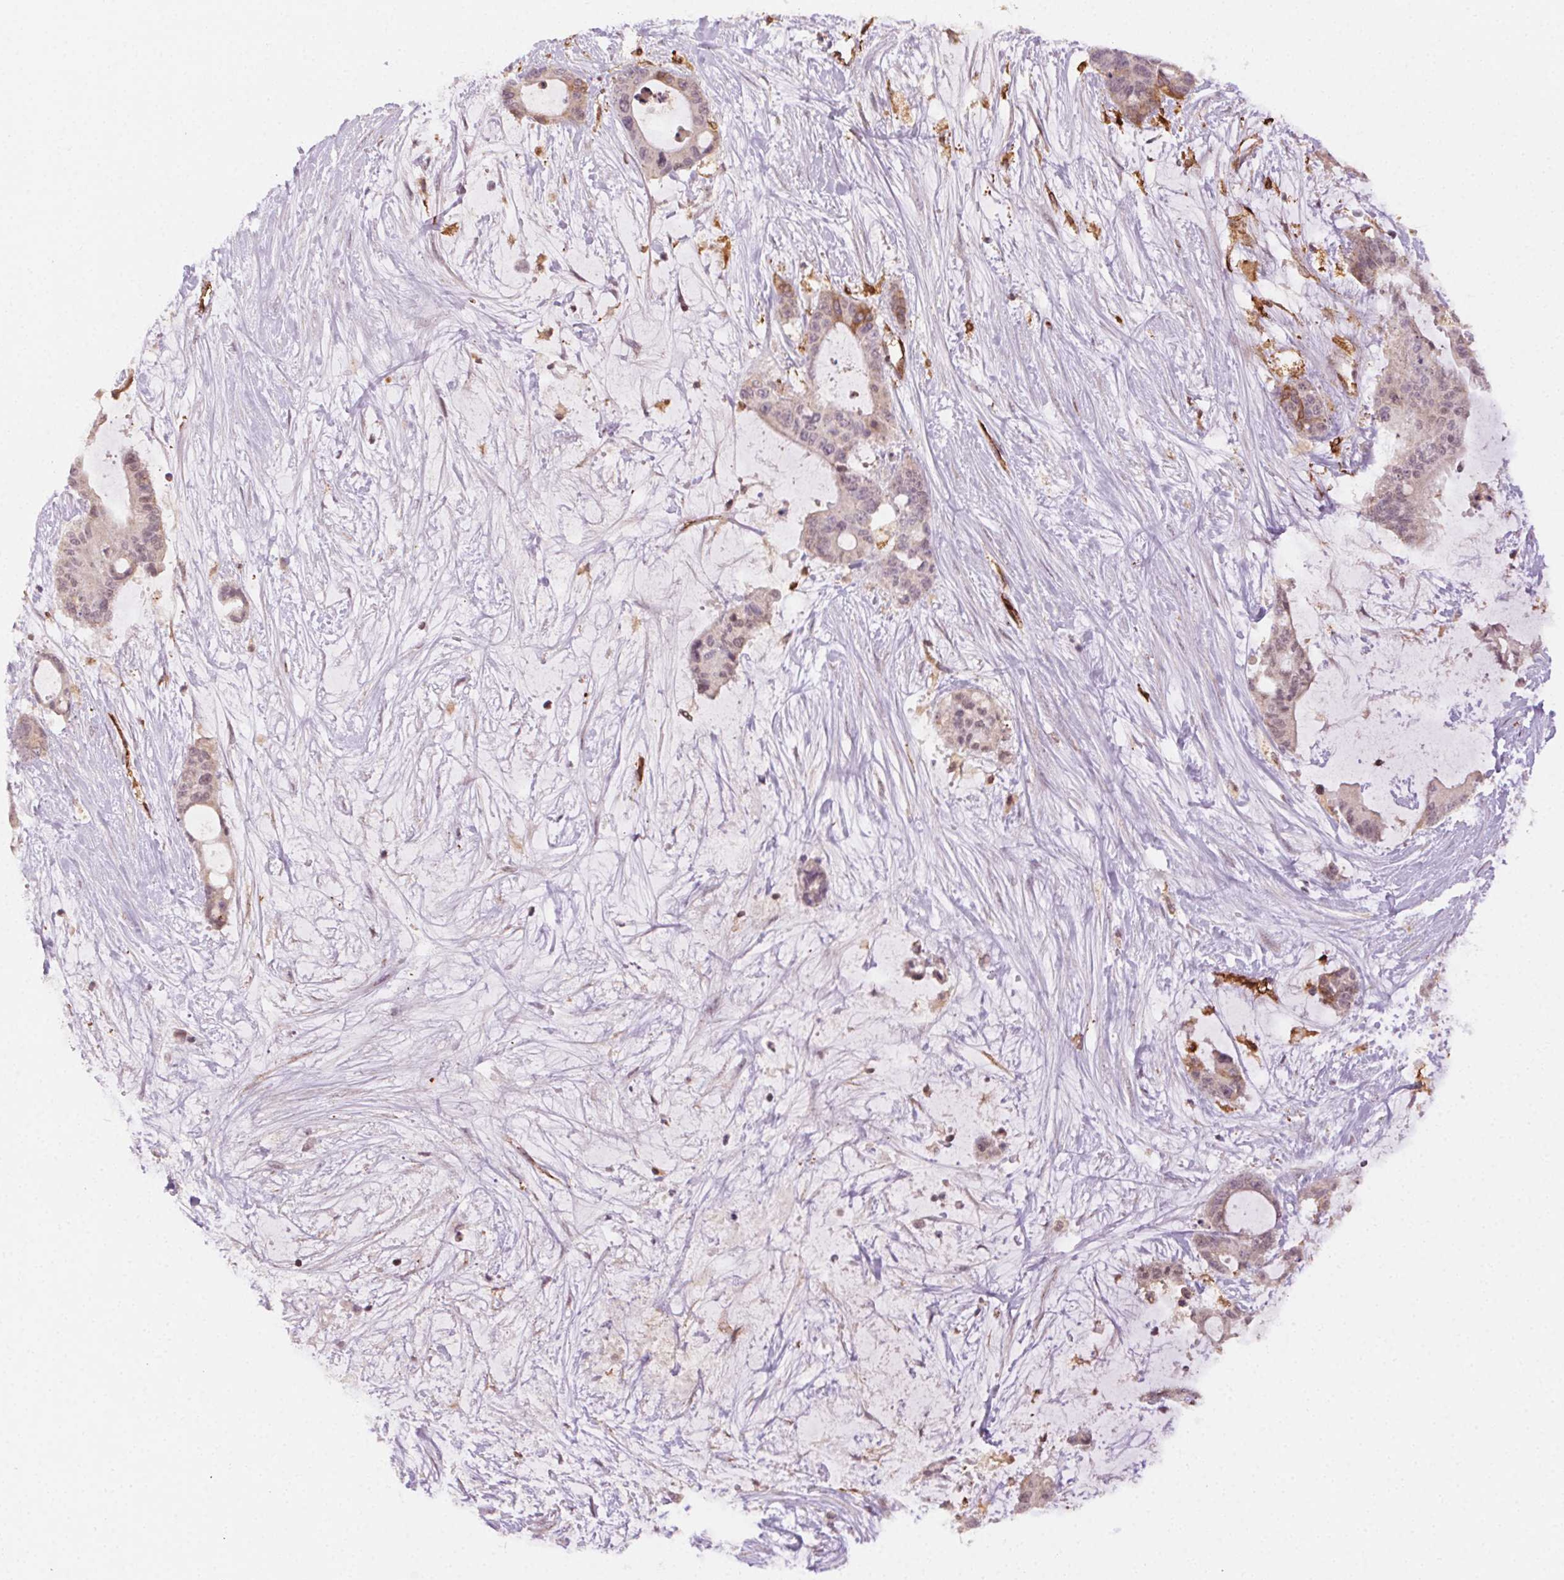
{"staining": {"intensity": "weak", "quantity": "25%-75%", "location": "cytoplasmic/membranous"}, "tissue": "liver cancer", "cell_type": "Tumor cells", "image_type": "cancer", "snomed": [{"axis": "morphology", "description": "Normal tissue, NOS"}, {"axis": "morphology", "description": "Cholangiocarcinoma"}, {"axis": "topography", "description": "Liver"}, {"axis": "topography", "description": "Peripheral nerve tissue"}], "caption": "About 25%-75% of tumor cells in human cholangiocarcinoma (liver) show weak cytoplasmic/membranous protein positivity as visualized by brown immunohistochemical staining.", "gene": "RNASET2", "patient": {"sex": "female", "age": 73}}